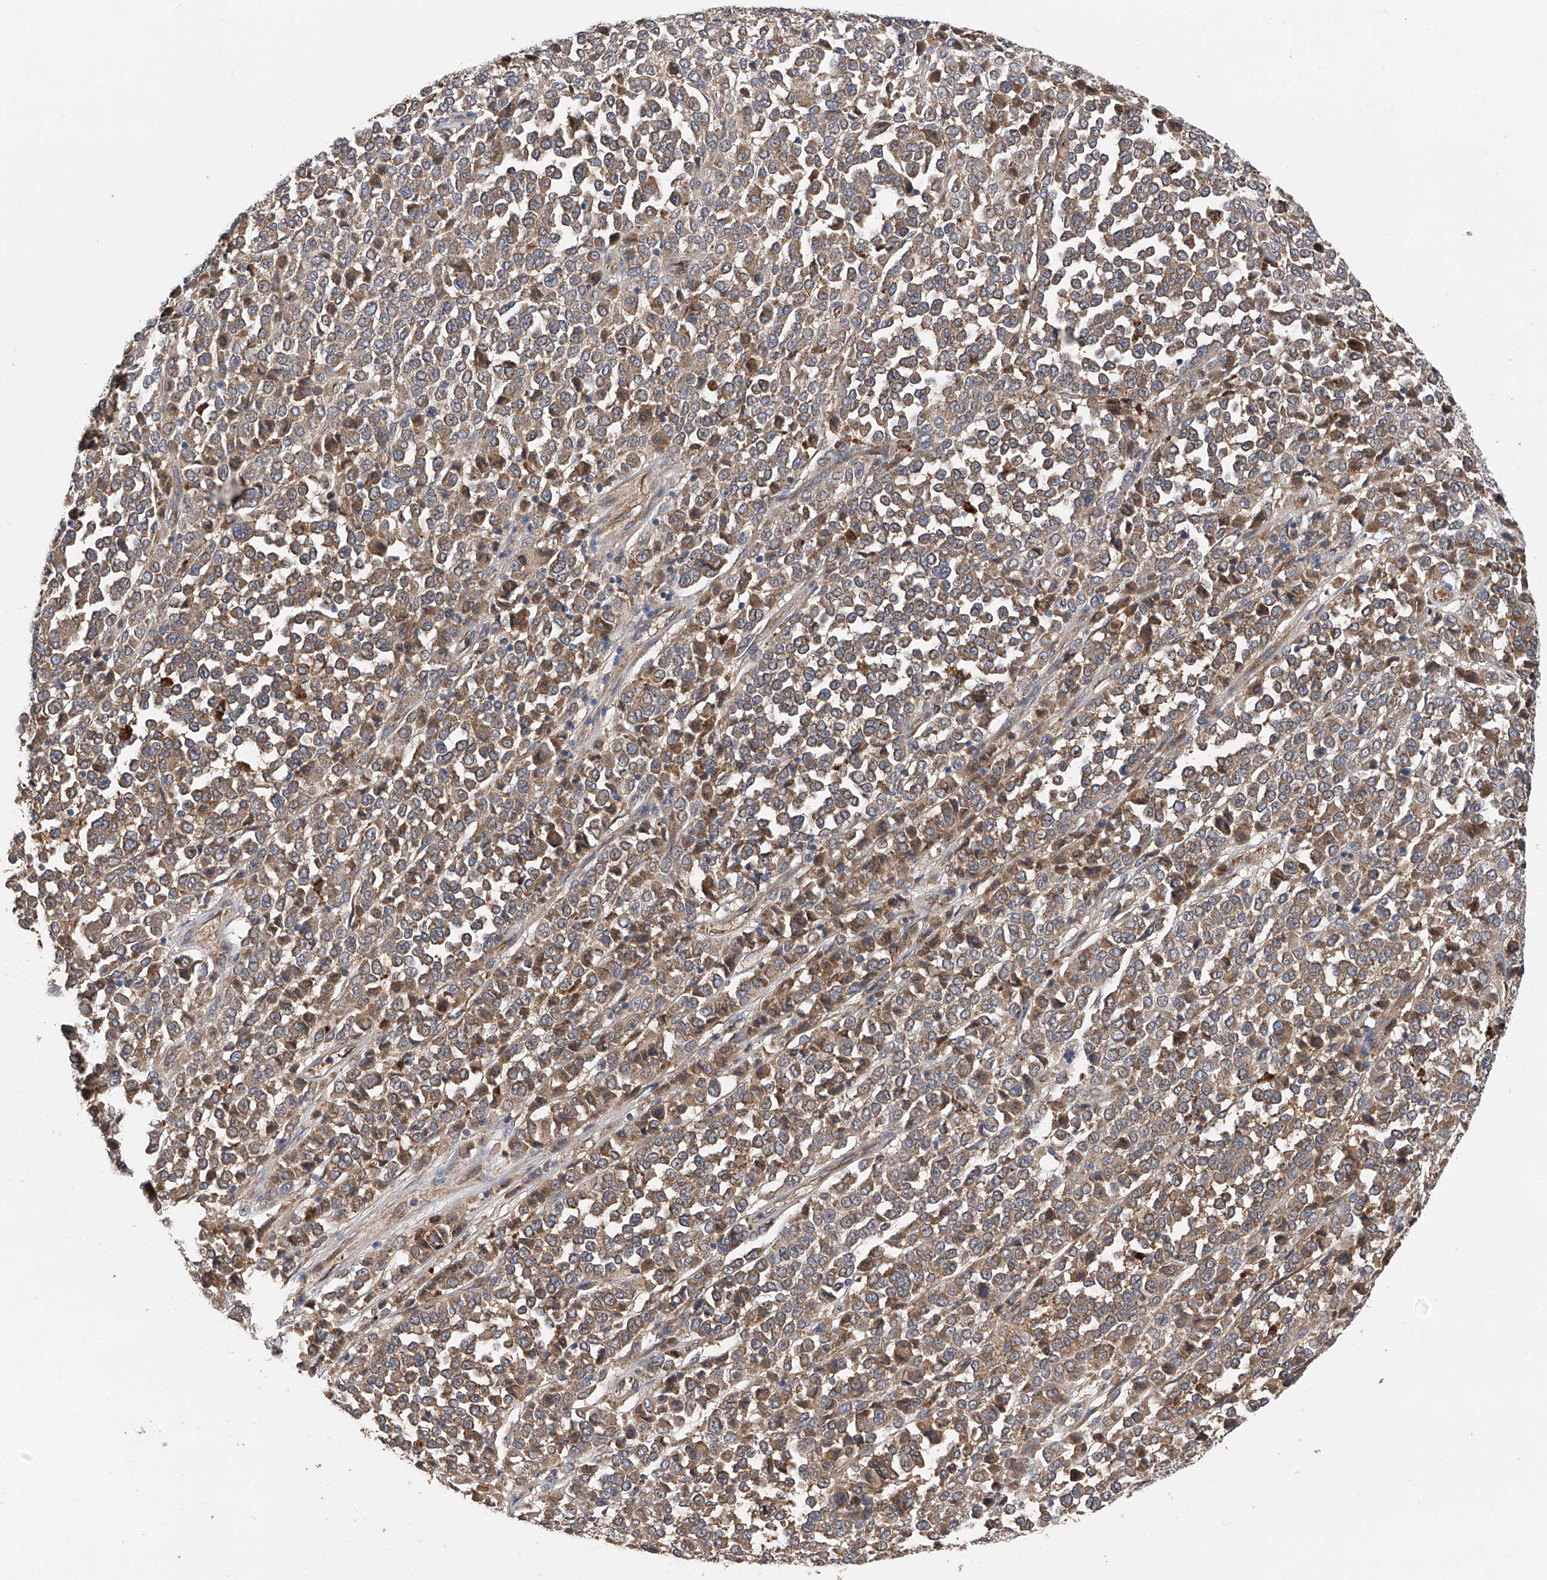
{"staining": {"intensity": "moderate", "quantity": ">75%", "location": "cytoplasmic/membranous"}, "tissue": "melanoma", "cell_type": "Tumor cells", "image_type": "cancer", "snomed": [{"axis": "morphology", "description": "Malignant melanoma, Metastatic site"}, {"axis": "topography", "description": "Pancreas"}], "caption": "DAB immunohistochemical staining of human melanoma demonstrates moderate cytoplasmic/membranous protein staining in about >75% of tumor cells.", "gene": "PTK2", "patient": {"sex": "female", "age": 30}}